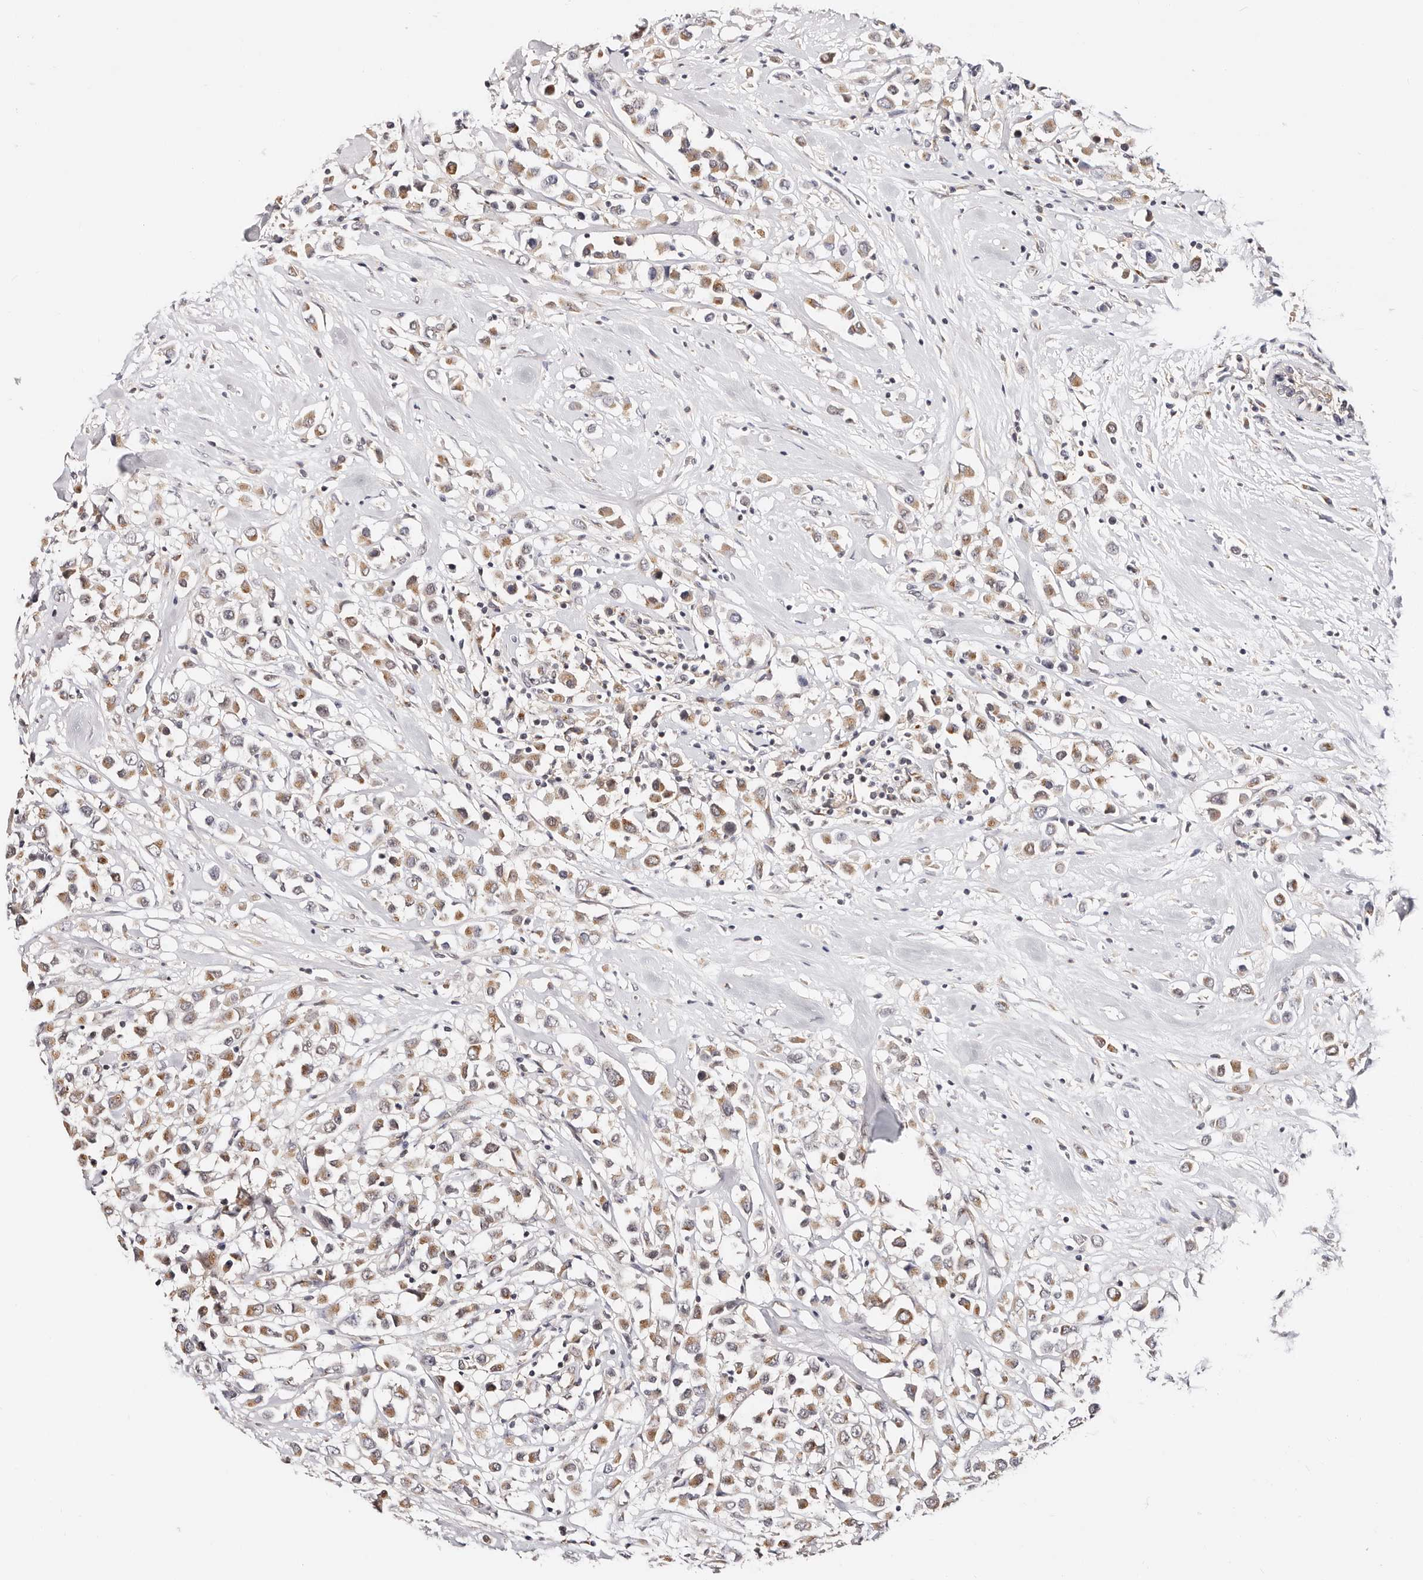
{"staining": {"intensity": "moderate", "quantity": ">75%", "location": "cytoplasmic/membranous"}, "tissue": "breast cancer", "cell_type": "Tumor cells", "image_type": "cancer", "snomed": [{"axis": "morphology", "description": "Duct carcinoma"}, {"axis": "topography", "description": "Breast"}], "caption": "IHC of breast cancer displays medium levels of moderate cytoplasmic/membranous positivity in approximately >75% of tumor cells.", "gene": "VIPAS39", "patient": {"sex": "female", "age": 61}}